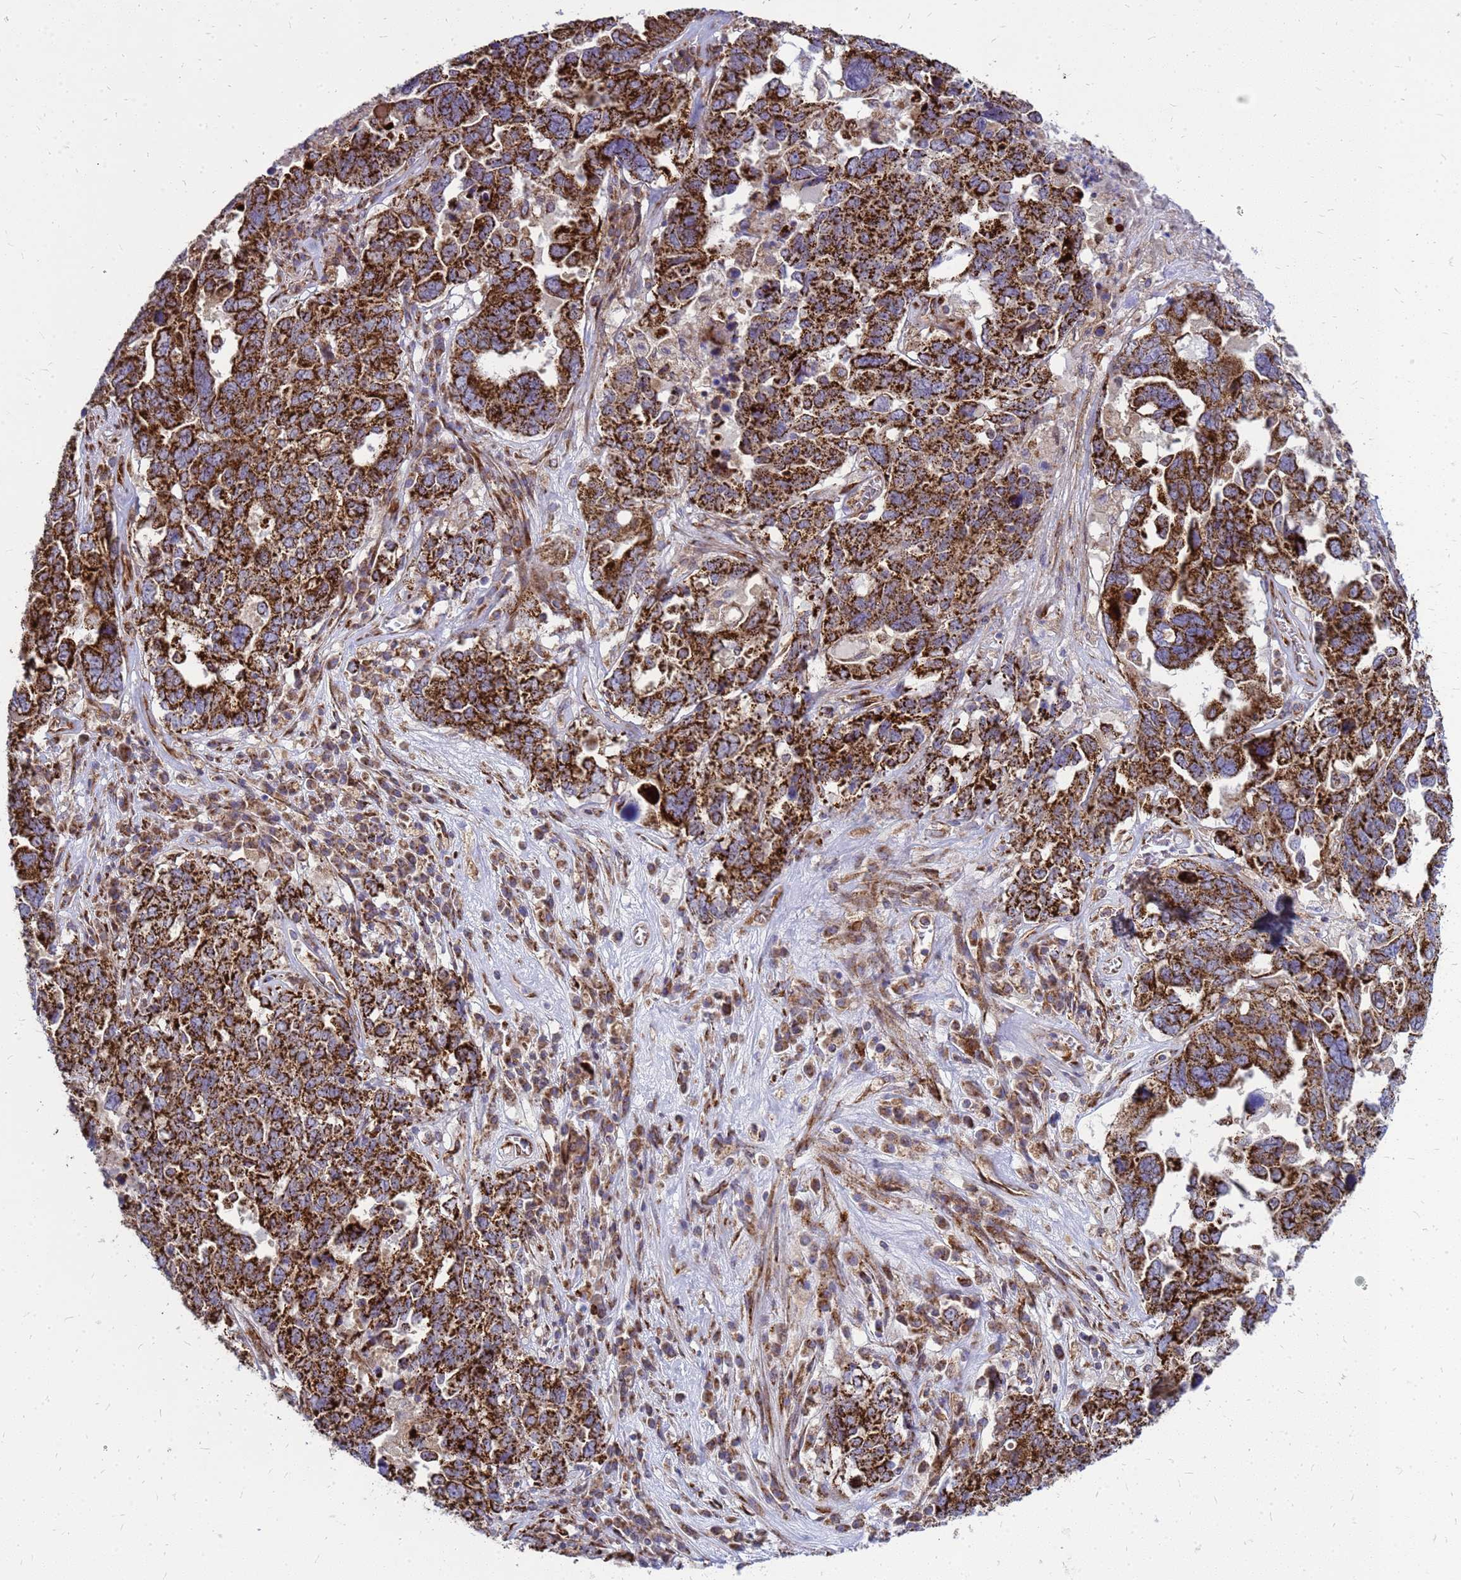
{"staining": {"intensity": "strong", "quantity": ">75%", "location": "cytoplasmic/membranous"}, "tissue": "ovarian cancer", "cell_type": "Tumor cells", "image_type": "cancer", "snomed": [{"axis": "morphology", "description": "Carcinoma, endometroid"}, {"axis": "topography", "description": "Ovary"}], "caption": "A high-resolution photomicrograph shows immunohistochemistry (IHC) staining of endometroid carcinoma (ovarian), which shows strong cytoplasmic/membranous expression in about >75% of tumor cells. The protein is shown in brown color, while the nuclei are stained blue.", "gene": "FSTL4", "patient": {"sex": "female", "age": 62}}